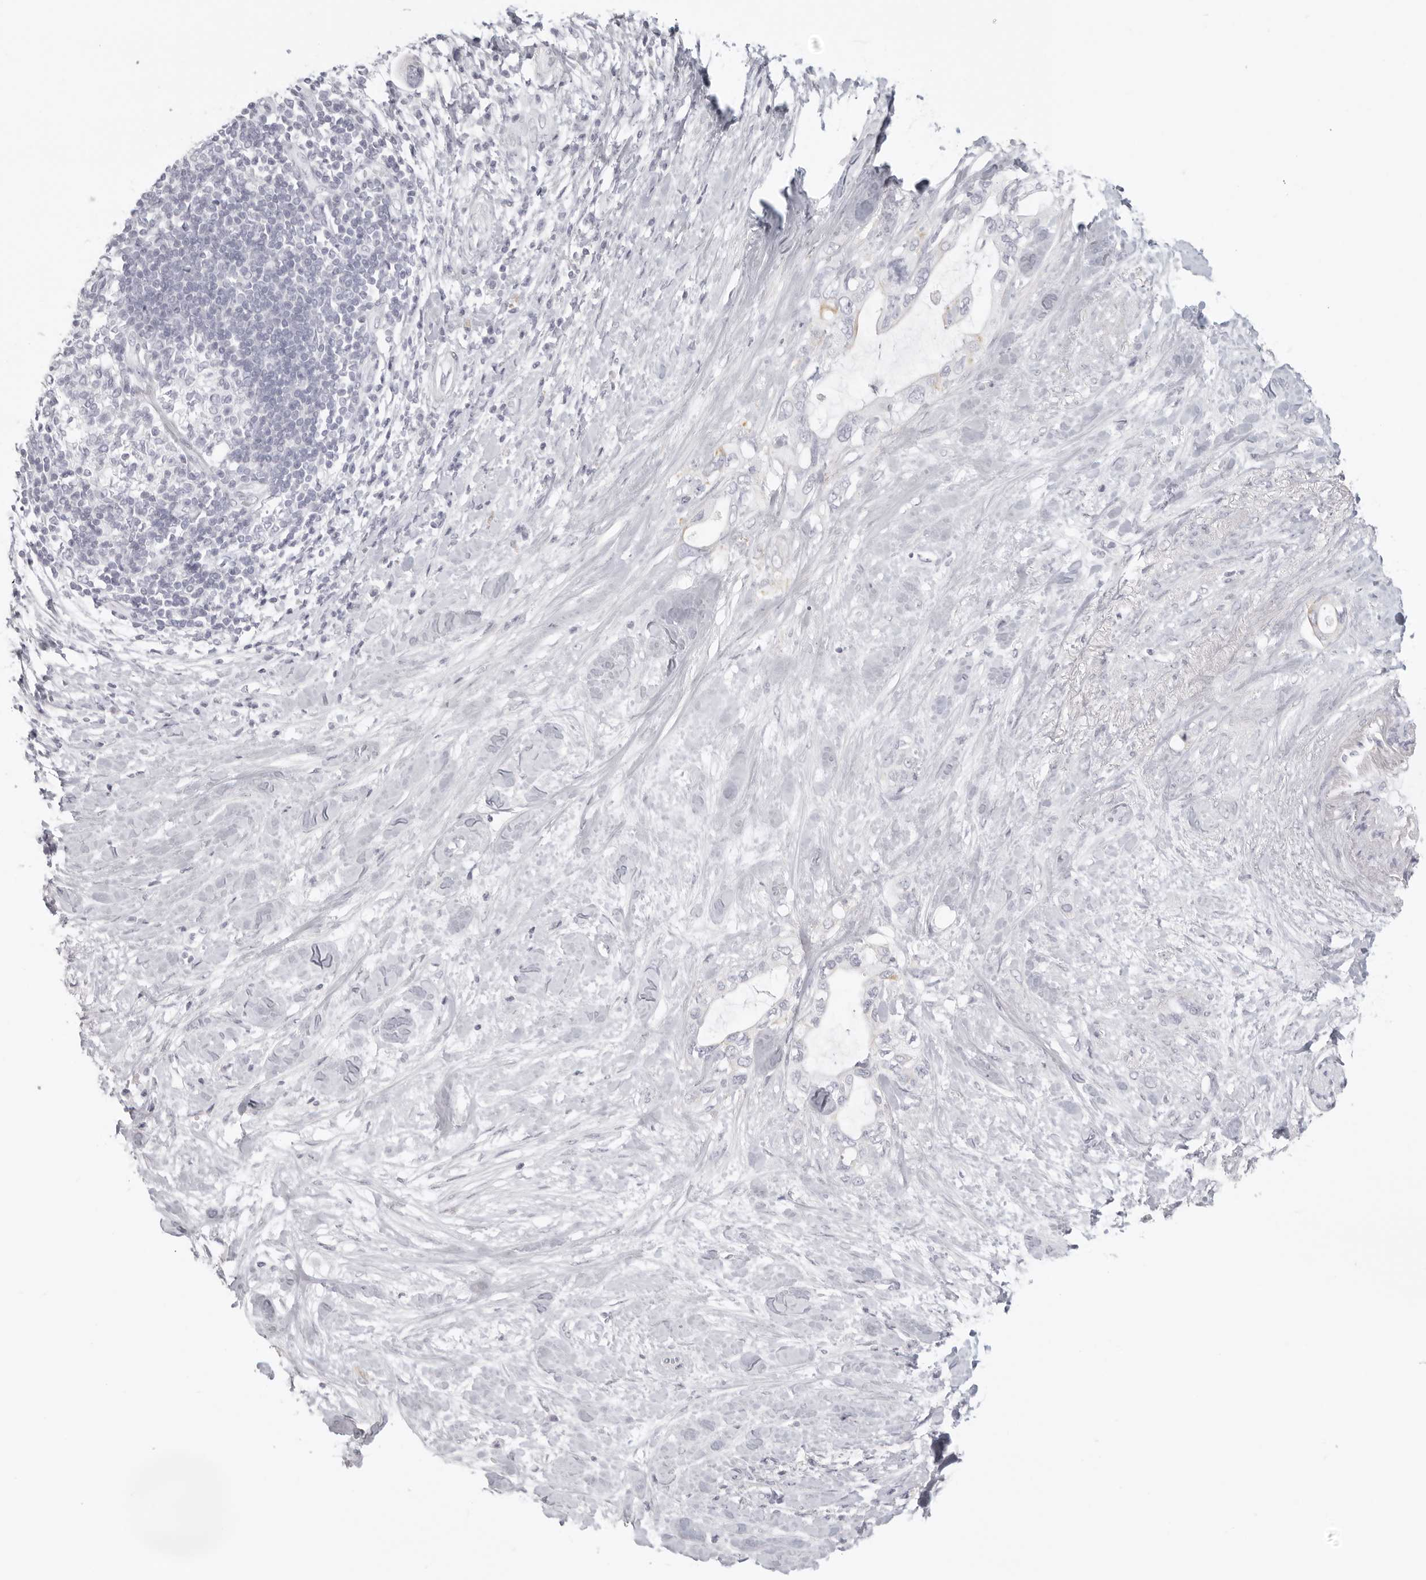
{"staining": {"intensity": "negative", "quantity": "none", "location": "none"}, "tissue": "pancreatic cancer", "cell_type": "Tumor cells", "image_type": "cancer", "snomed": [{"axis": "morphology", "description": "Adenocarcinoma, NOS"}, {"axis": "topography", "description": "Pancreas"}], "caption": "This is a micrograph of immunohistochemistry staining of adenocarcinoma (pancreatic), which shows no expression in tumor cells.", "gene": "RXFP1", "patient": {"sex": "female", "age": 56}}